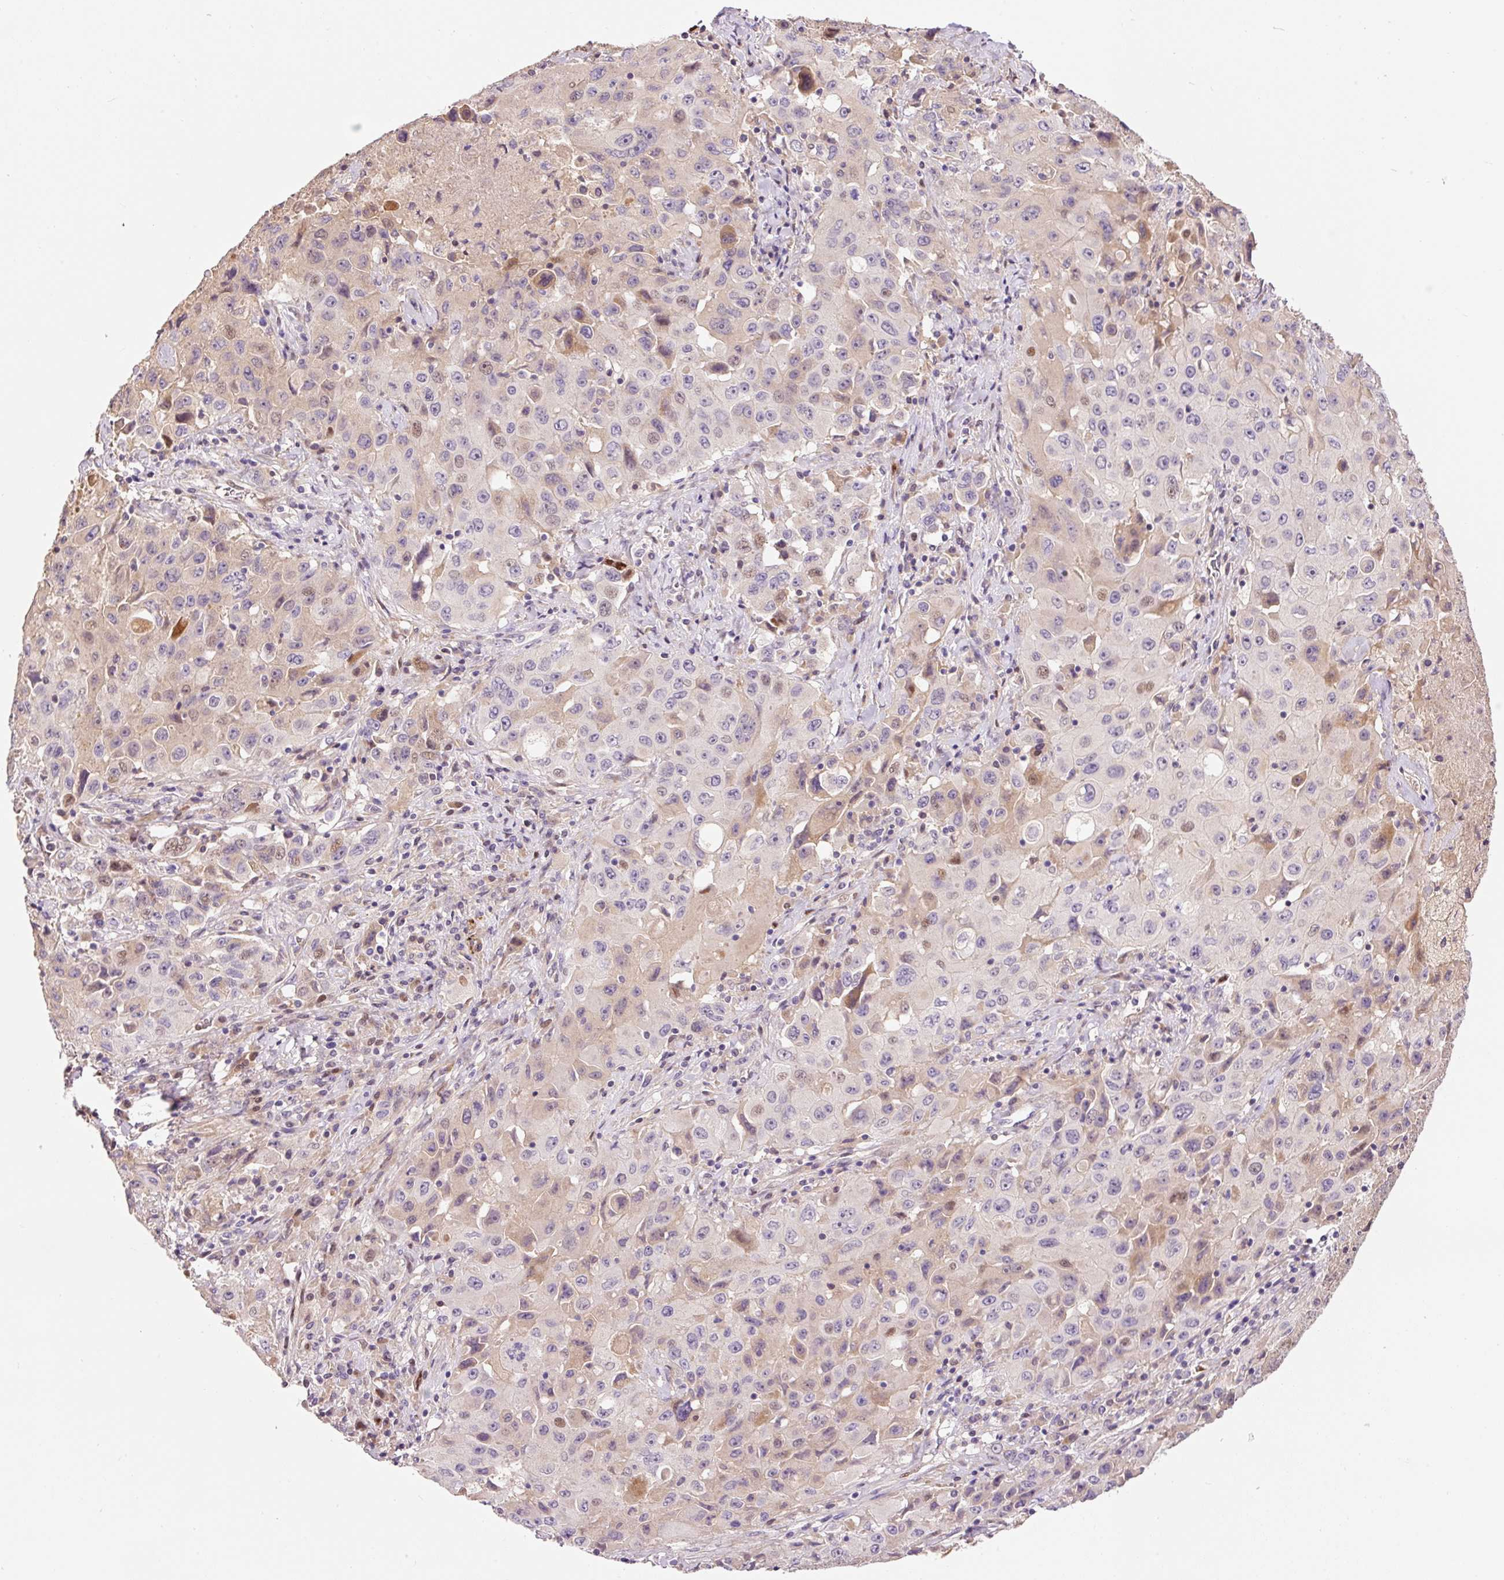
{"staining": {"intensity": "weak", "quantity": "<25%", "location": "nuclear"}, "tissue": "lung cancer", "cell_type": "Tumor cells", "image_type": "cancer", "snomed": [{"axis": "morphology", "description": "Squamous cell carcinoma, NOS"}, {"axis": "topography", "description": "Lung"}], "caption": "There is no significant expression in tumor cells of lung cancer (squamous cell carcinoma).", "gene": "CMTM8", "patient": {"sex": "male", "age": 63}}